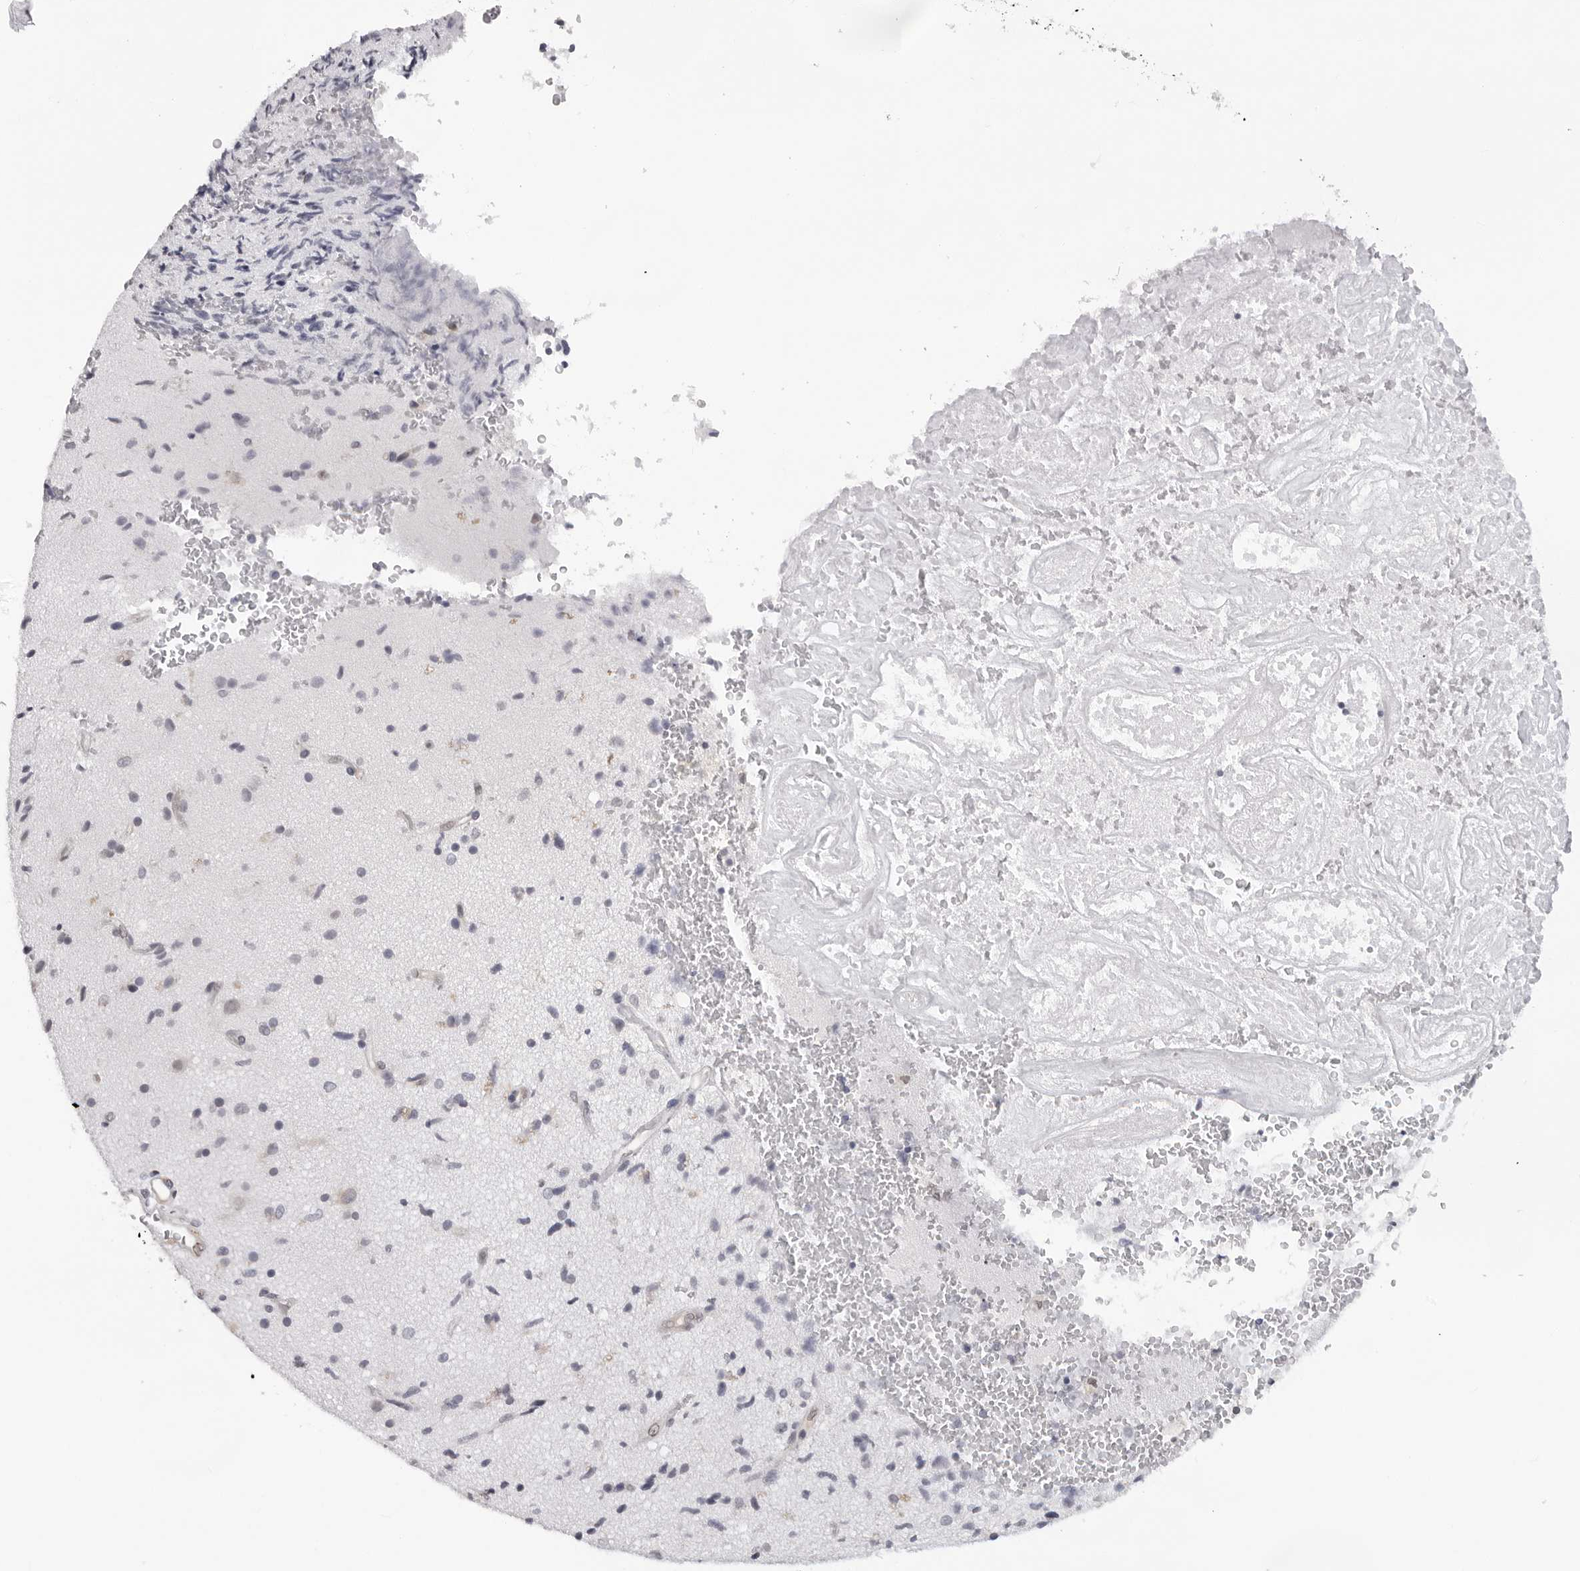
{"staining": {"intensity": "negative", "quantity": "none", "location": "none"}, "tissue": "glioma", "cell_type": "Tumor cells", "image_type": "cancer", "snomed": [{"axis": "morphology", "description": "Glioma, malignant, High grade"}, {"axis": "topography", "description": "Brain"}], "caption": "A high-resolution photomicrograph shows IHC staining of malignant high-grade glioma, which exhibits no significant expression in tumor cells.", "gene": "CASP7", "patient": {"sex": "male", "age": 72}}